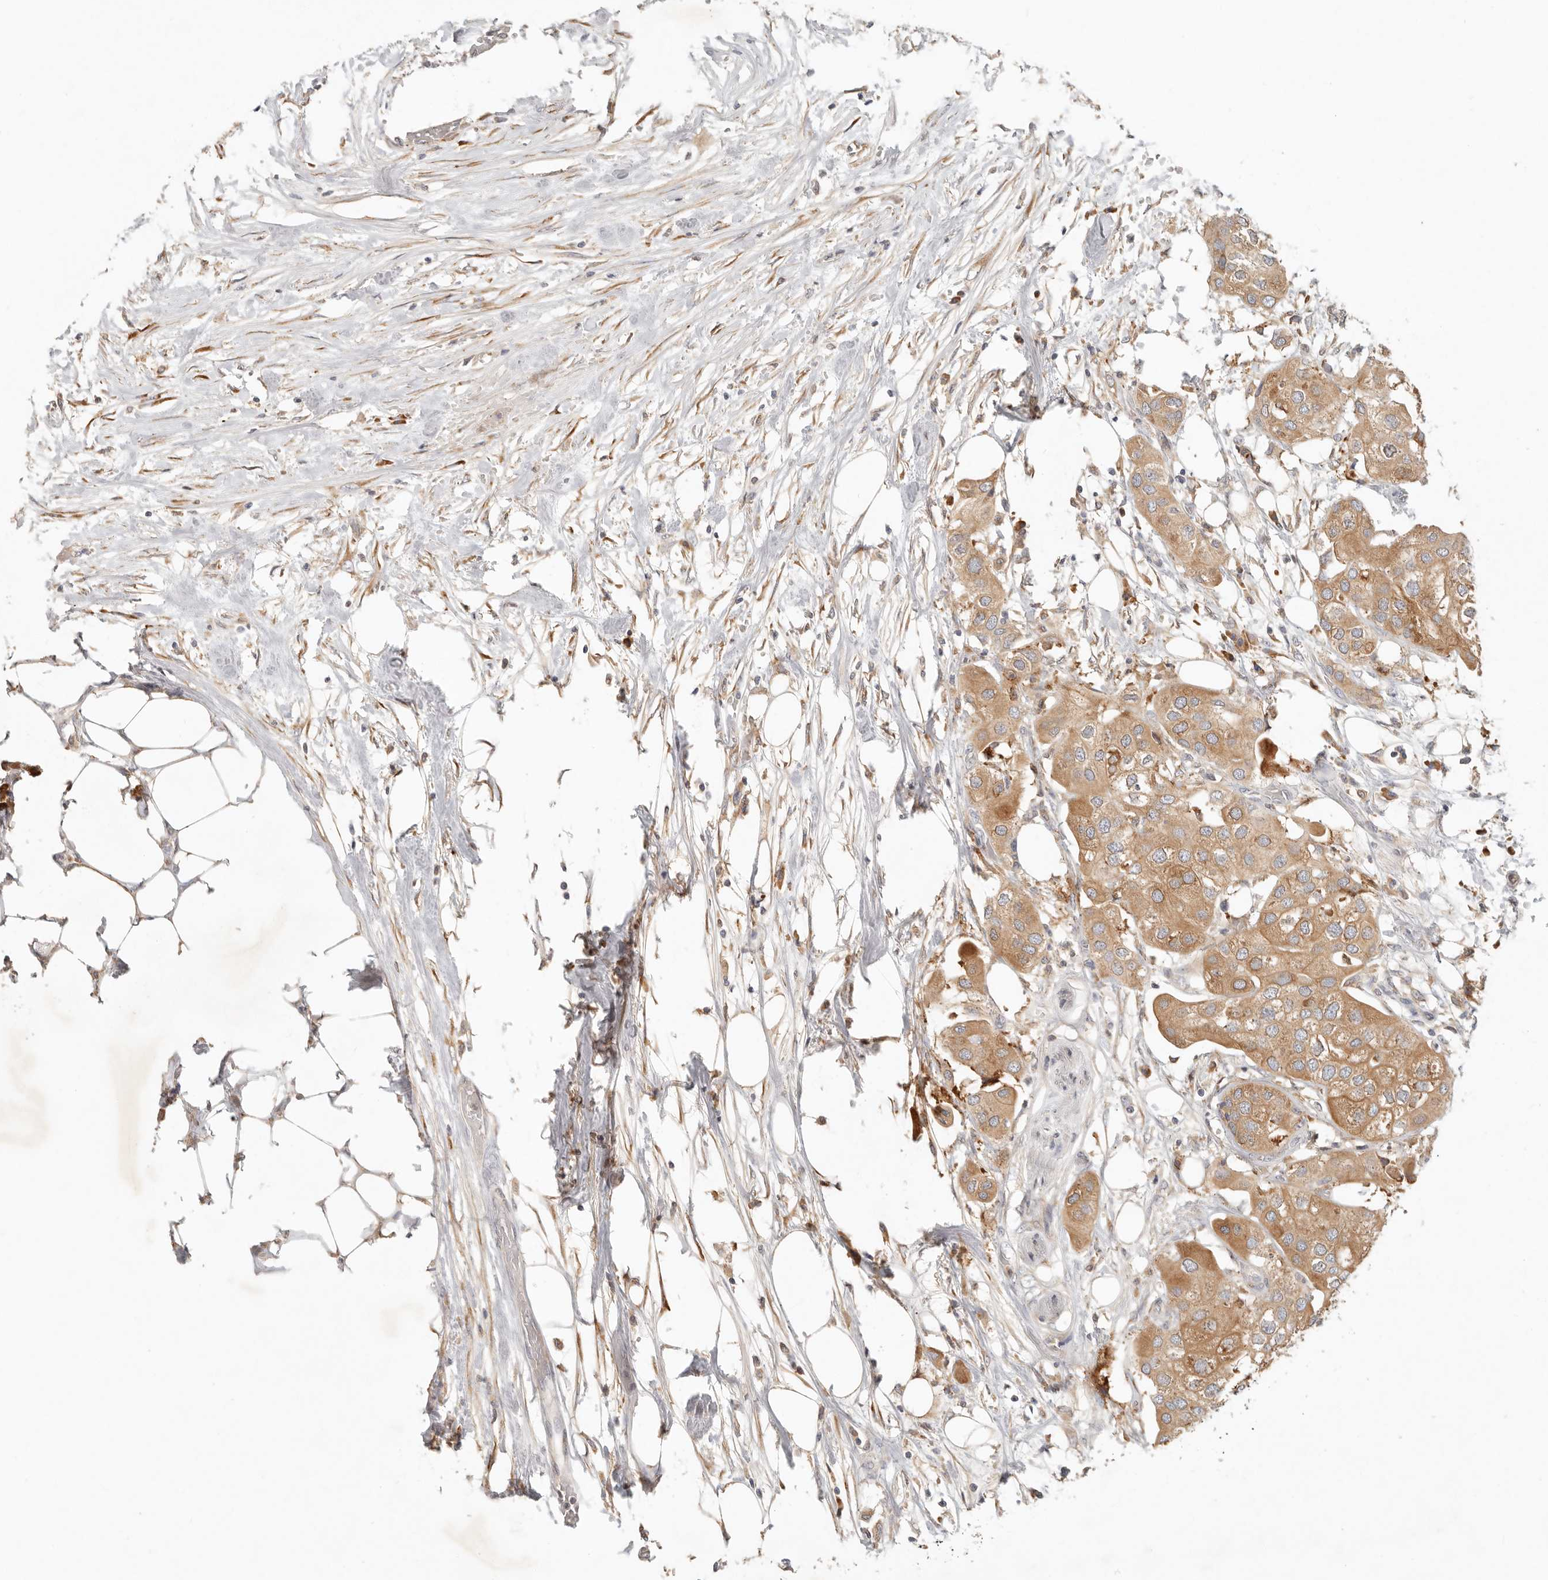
{"staining": {"intensity": "moderate", "quantity": ">75%", "location": "cytoplasmic/membranous"}, "tissue": "urothelial cancer", "cell_type": "Tumor cells", "image_type": "cancer", "snomed": [{"axis": "morphology", "description": "Urothelial carcinoma, High grade"}, {"axis": "topography", "description": "Urinary bladder"}], "caption": "DAB immunohistochemical staining of human urothelial carcinoma (high-grade) exhibits moderate cytoplasmic/membranous protein positivity in about >75% of tumor cells. The protein of interest is stained brown, and the nuclei are stained in blue (DAB (3,3'-diaminobenzidine) IHC with brightfield microscopy, high magnification).", "gene": "ARHGEF10L", "patient": {"sex": "male", "age": 64}}